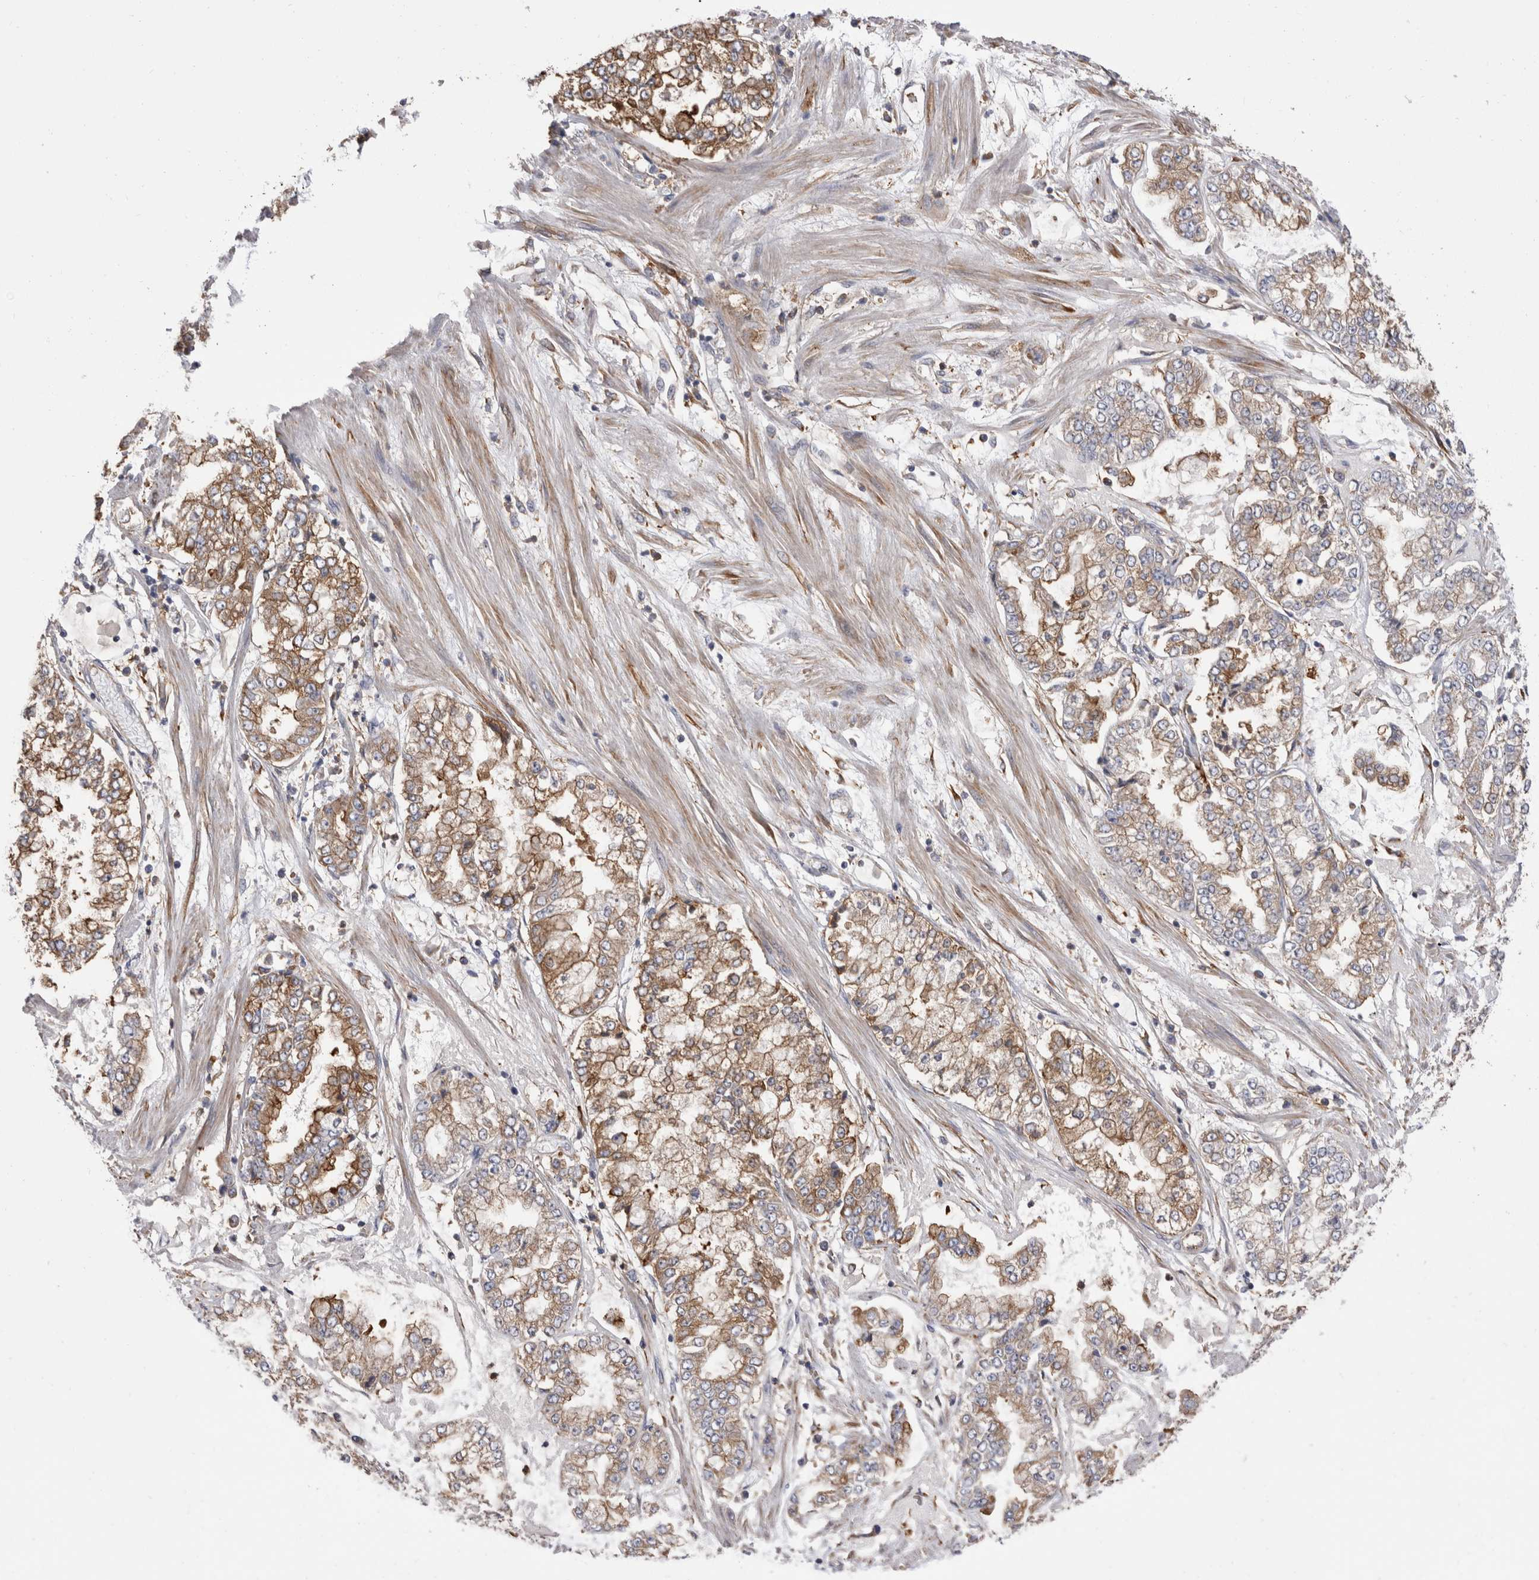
{"staining": {"intensity": "moderate", "quantity": ">75%", "location": "cytoplasmic/membranous"}, "tissue": "stomach cancer", "cell_type": "Tumor cells", "image_type": "cancer", "snomed": [{"axis": "morphology", "description": "Adenocarcinoma, NOS"}, {"axis": "topography", "description": "Stomach"}], "caption": "This is an image of IHC staining of stomach adenocarcinoma, which shows moderate expression in the cytoplasmic/membranous of tumor cells.", "gene": "RAB11FIP1", "patient": {"sex": "male", "age": 76}}